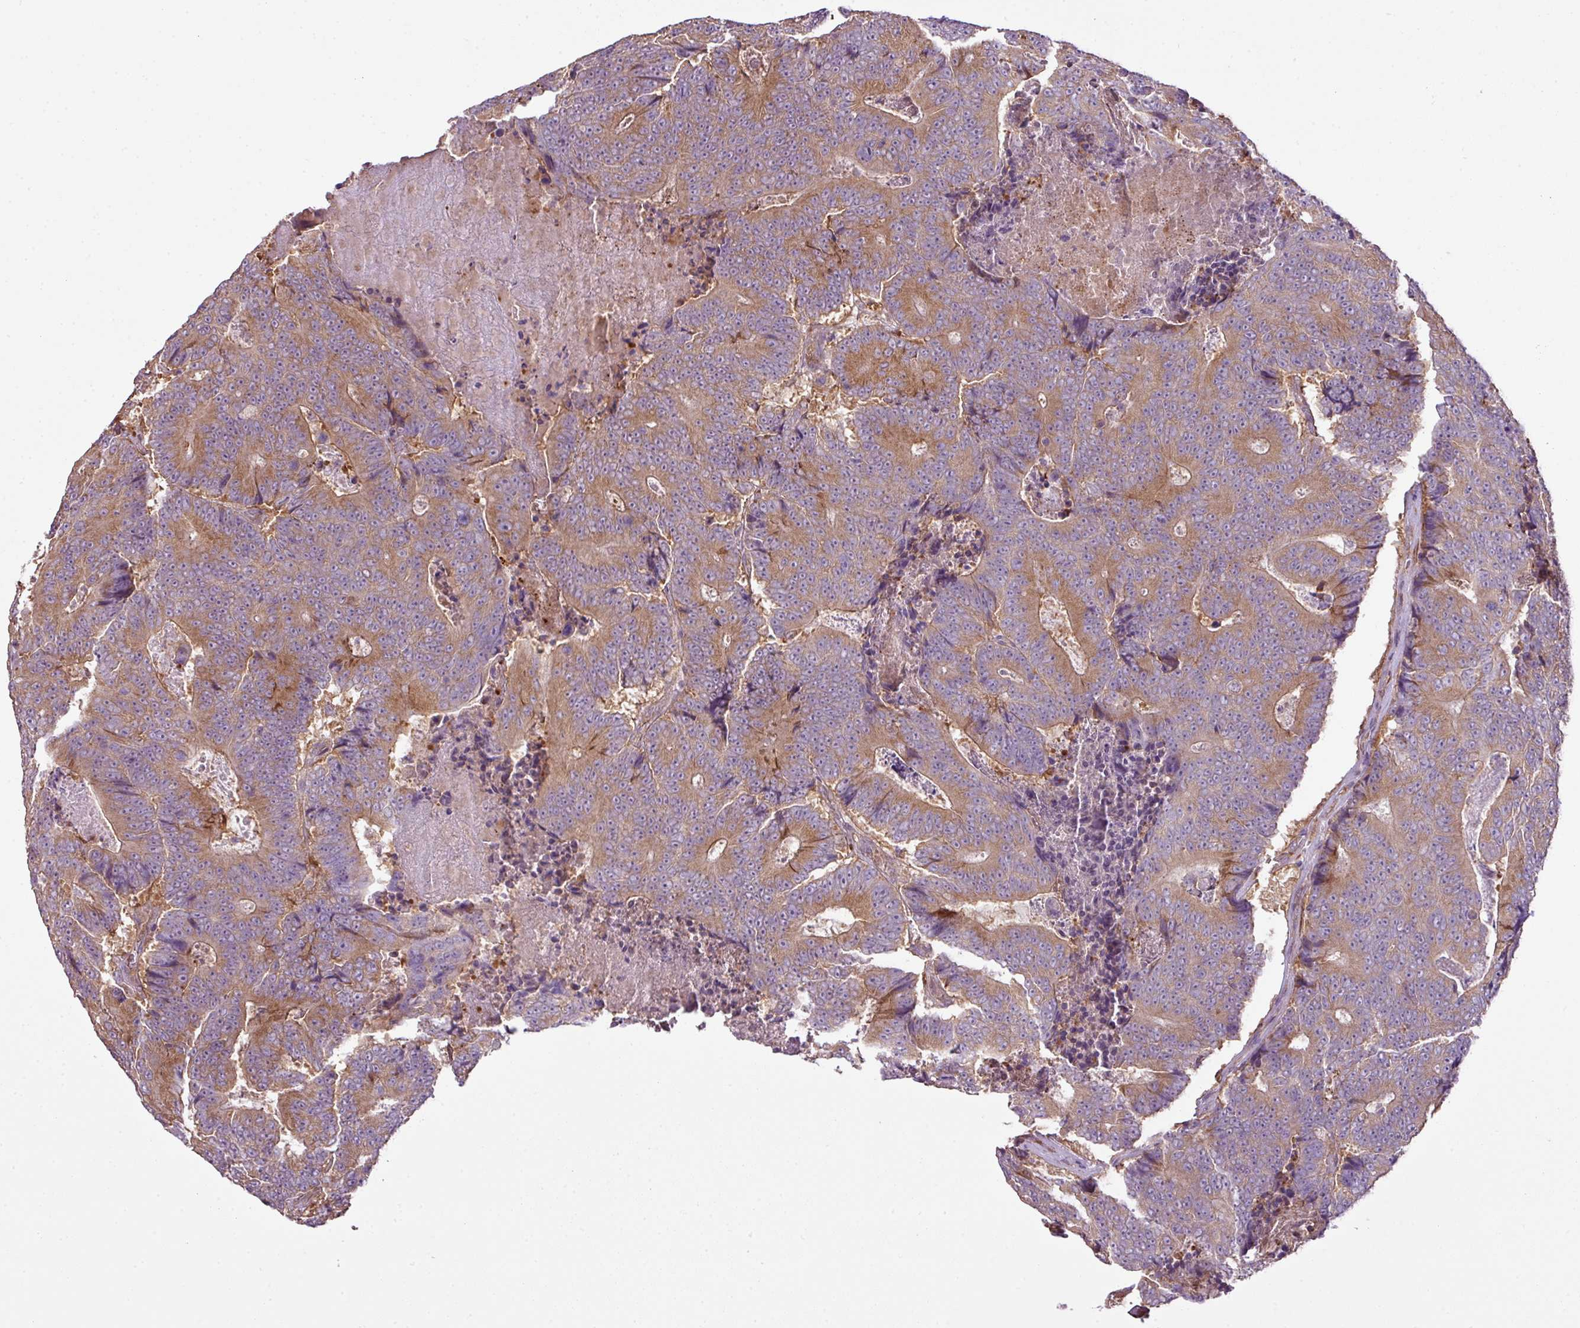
{"staining": {"intensity": "moderate", "quantity": ">75%", "location": "cytoplasmic/membranous"}, "tissue": "colorectal cancer", "cell_type": "Tumor cells", "image_type": "cancer", "snomed": [{"axis": "morphology", "description": "Adenocarcinoma, NOS"}, {"axis": "topography", "description": "Colon"}], "caption": "High-magnification brightfield microscopy of adenocarcinoma (colorectal) stained with DAB (brown) and counterstained with hematoxylin (blue). tumor cells exhibit moderate cytoplasmic/membranous expression is appreciated in about>75% of cells.", "gene": "DNAAF4", "patient": {"sex": "male", "age": 83}}